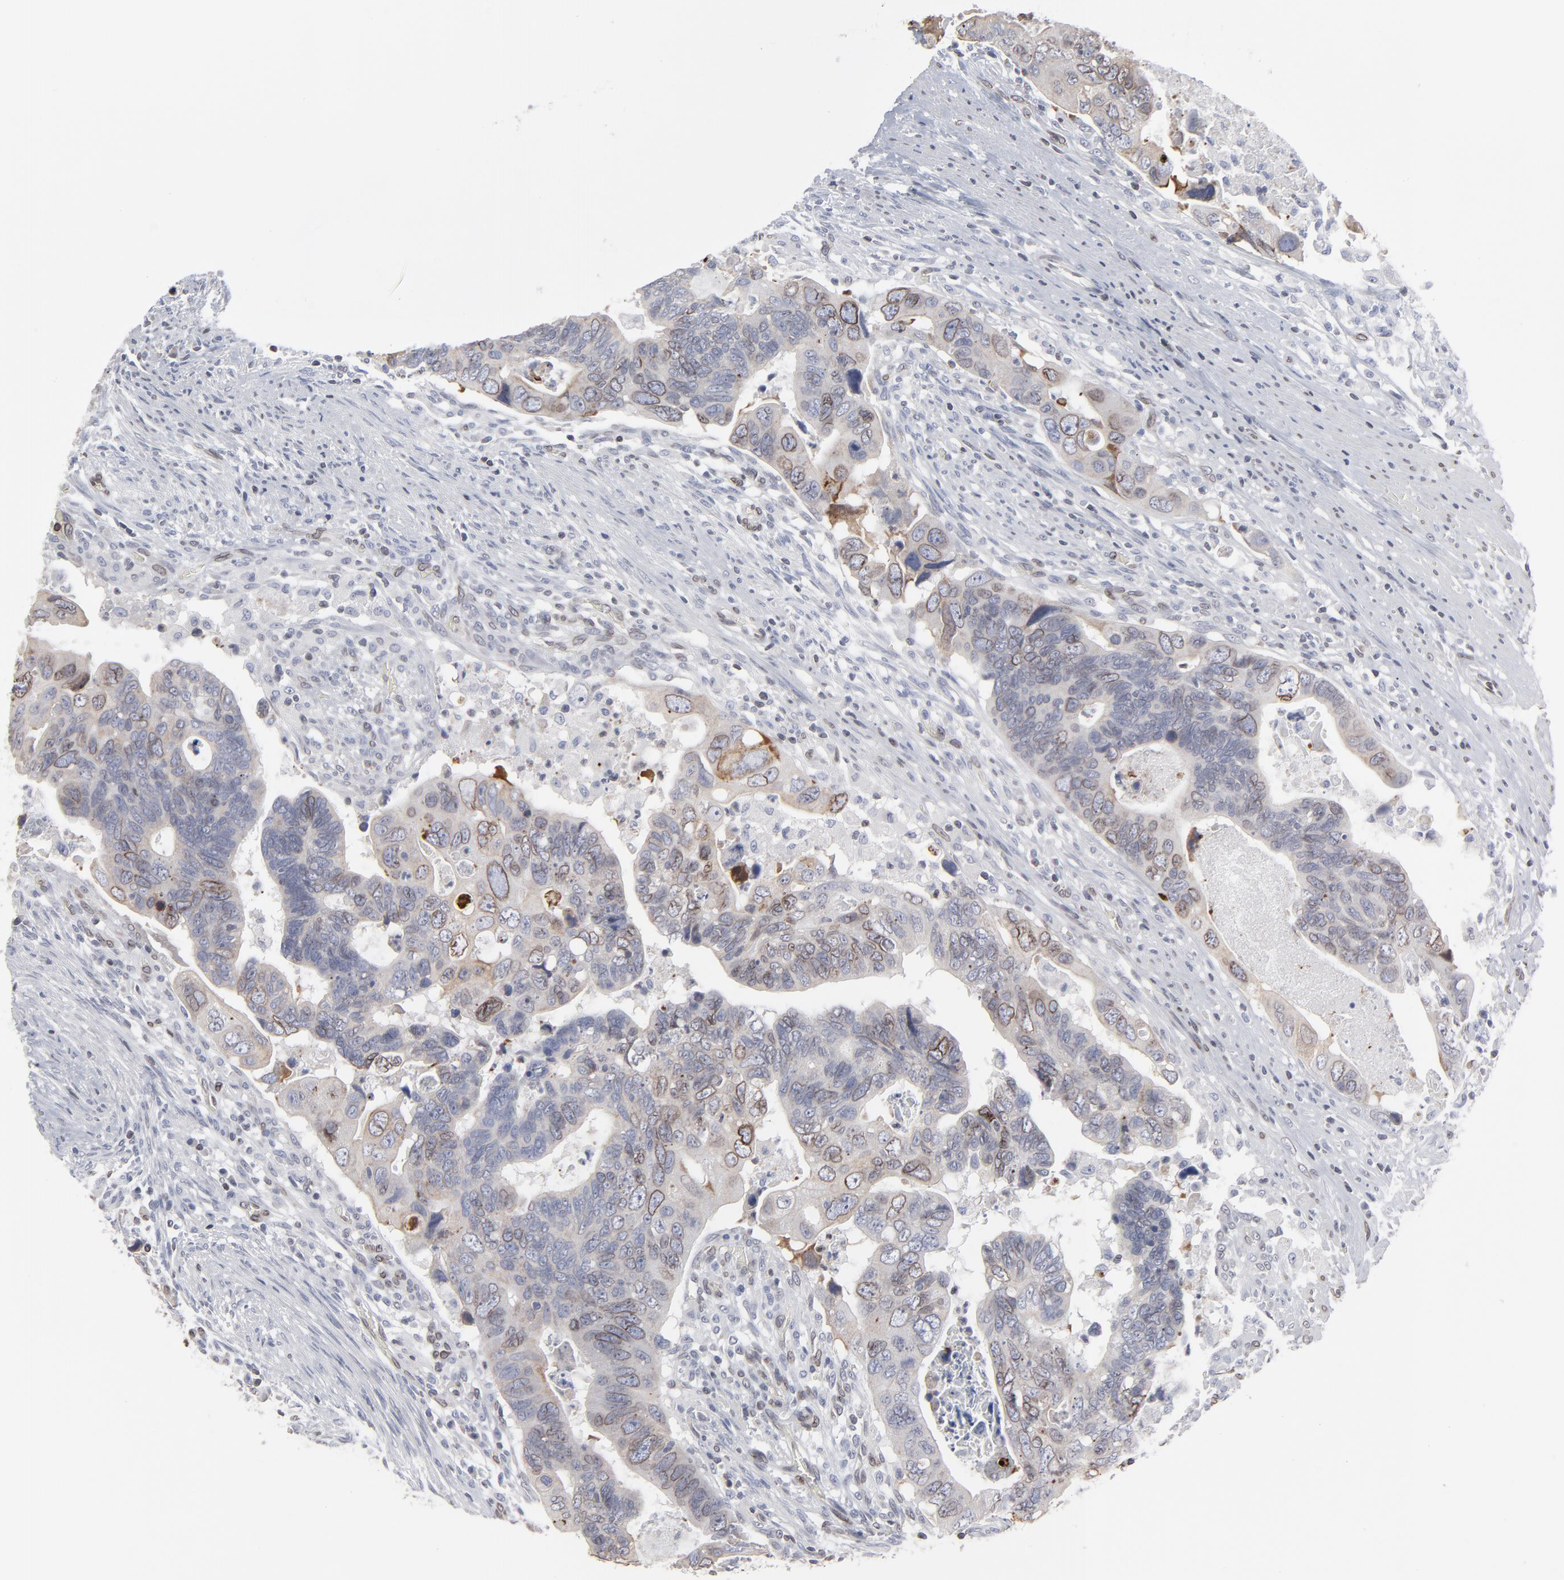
{"staining": {"intensity": "moderate", "quantity": "25%-75%", "location": "cytoplasmic/membranous,nuclear"}, "tissue": "colorectal cancer", "cell_type": "Tumor cells", "image_type": "cancer", "snomed": [{"axis": "morphology", "description": "Adenocarcinoma, NOS"}, {"axis": "topography", "description": "Rectum"}], "caption": "A histopathology image of colorectal cancer stained for a protein demonstrates moderate cytoplasmic/membranous and nuclear brown staining in tumor cells.", "gene": "SYNE2", "patient": {"sex": "male", "age": 53}}